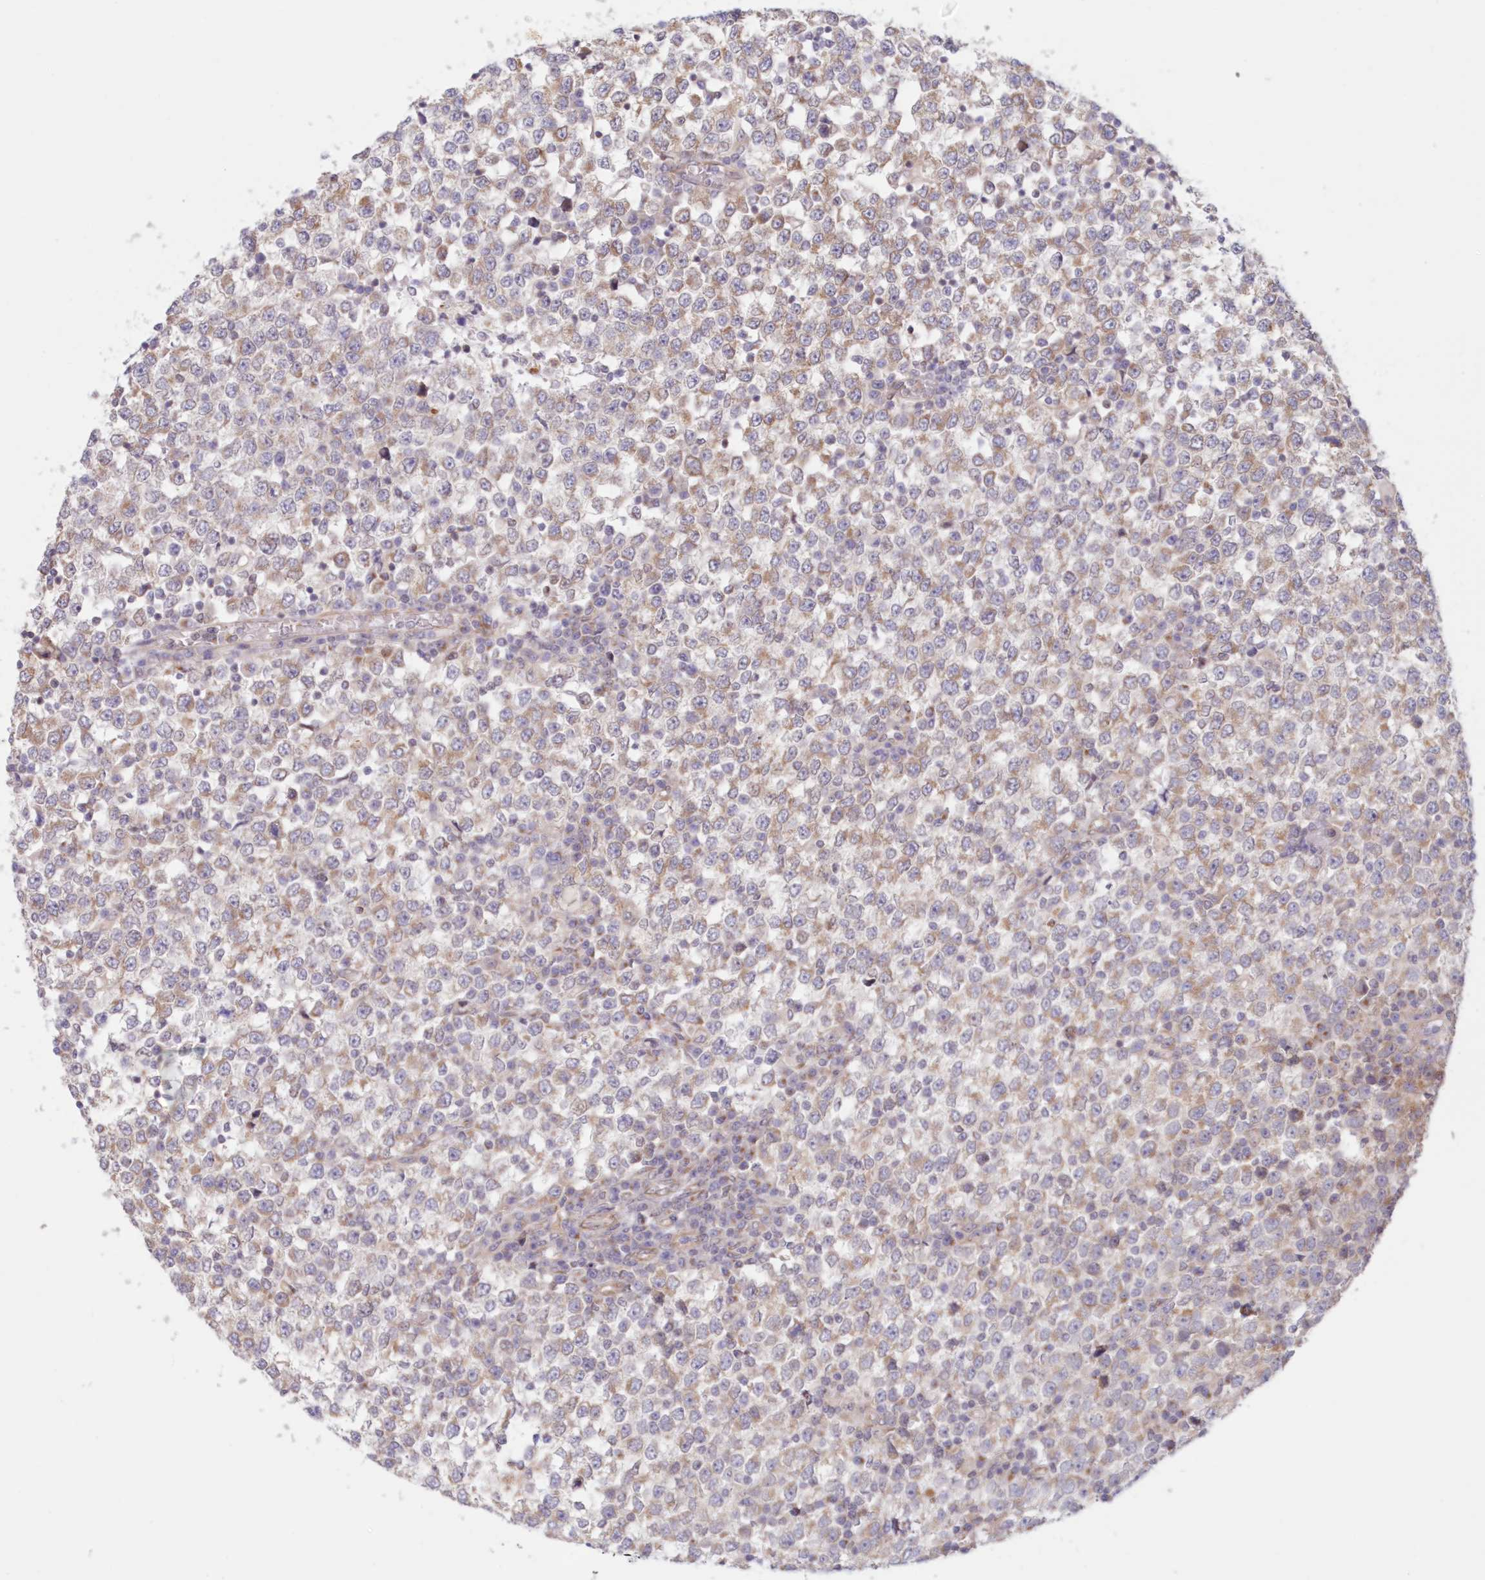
{"staining": {"intensity": "moderate", "quantity": "25%-75%", "location": "cytoplasmic/membranous"}, "tissue": "testis cancer", "cell_type": "Tumor cells", "image_type": "cancer", "snomed": [{"axis": "morphology", "description": "Seminoma, NOS"}, {"axis": "topography", "description": "Testis"}], "caption": "Testis seminoma tissue reveals moderate cytoplasmic/membranous staining in about 25%-75% of tumor cells (IHC, brightfield microscopy, high magnification).", "gene": "PCYOX1L", "patient": {"sex": "male", "age": 65}}